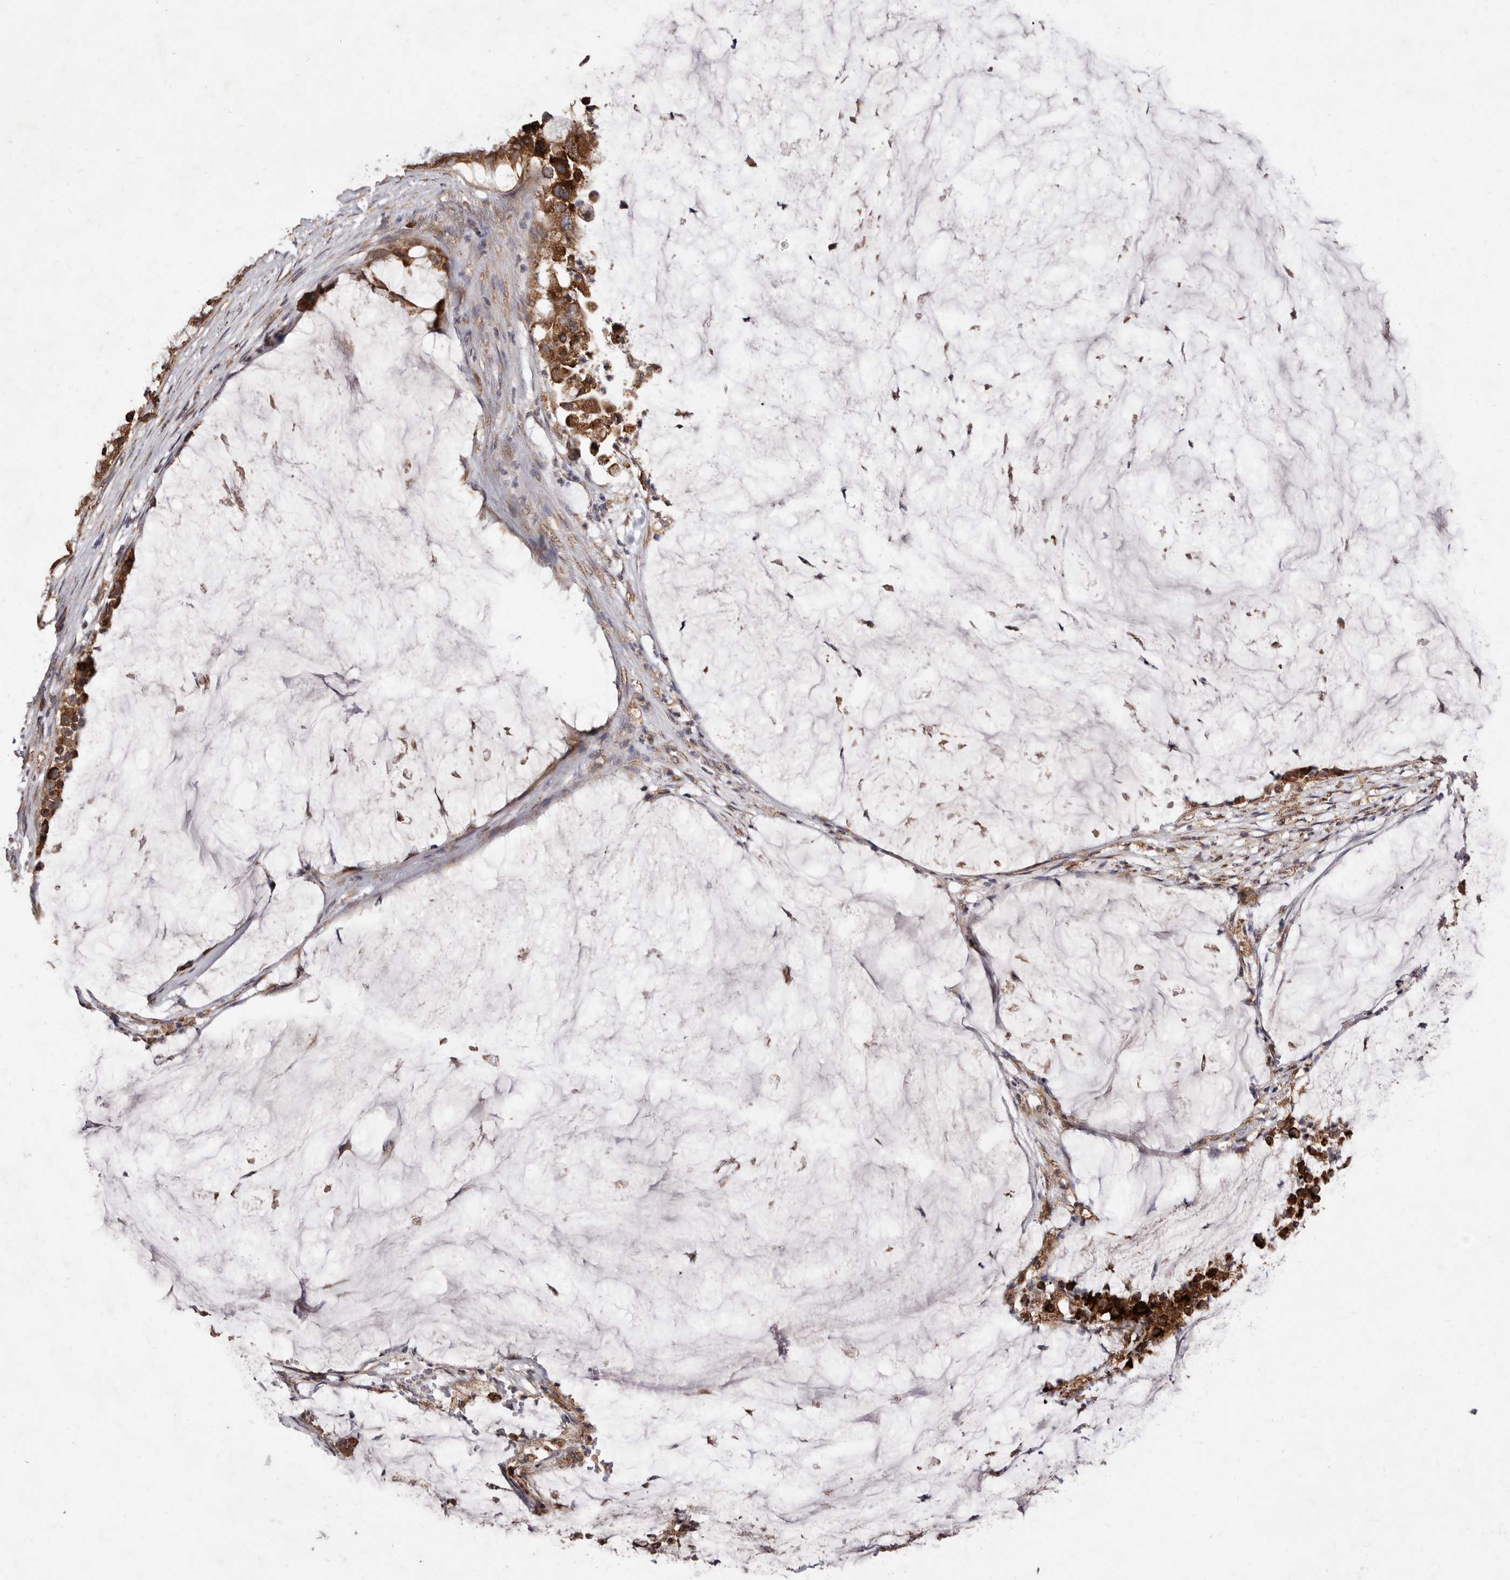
{"staining": {"intensity": "strong", "quantity": ">75%", "location": "cytoplasmic/membranous"}, "tissue": "pancreatic cancer", "cell_type": "Tumor cells", "image_type": "cancer", "snomed": [{"axis": "morphology", "description": "Adenocarcinoma, NOS"}, {"axis": "topography", "description": "Pancreas"}], "caption": "Strong cytoplasmic/membranous protein positivity is present in about >75% of tumor cells in pancreatic cancer.", "gene": "STEAP2", "patient": {"sex": "male", "age": 41}}